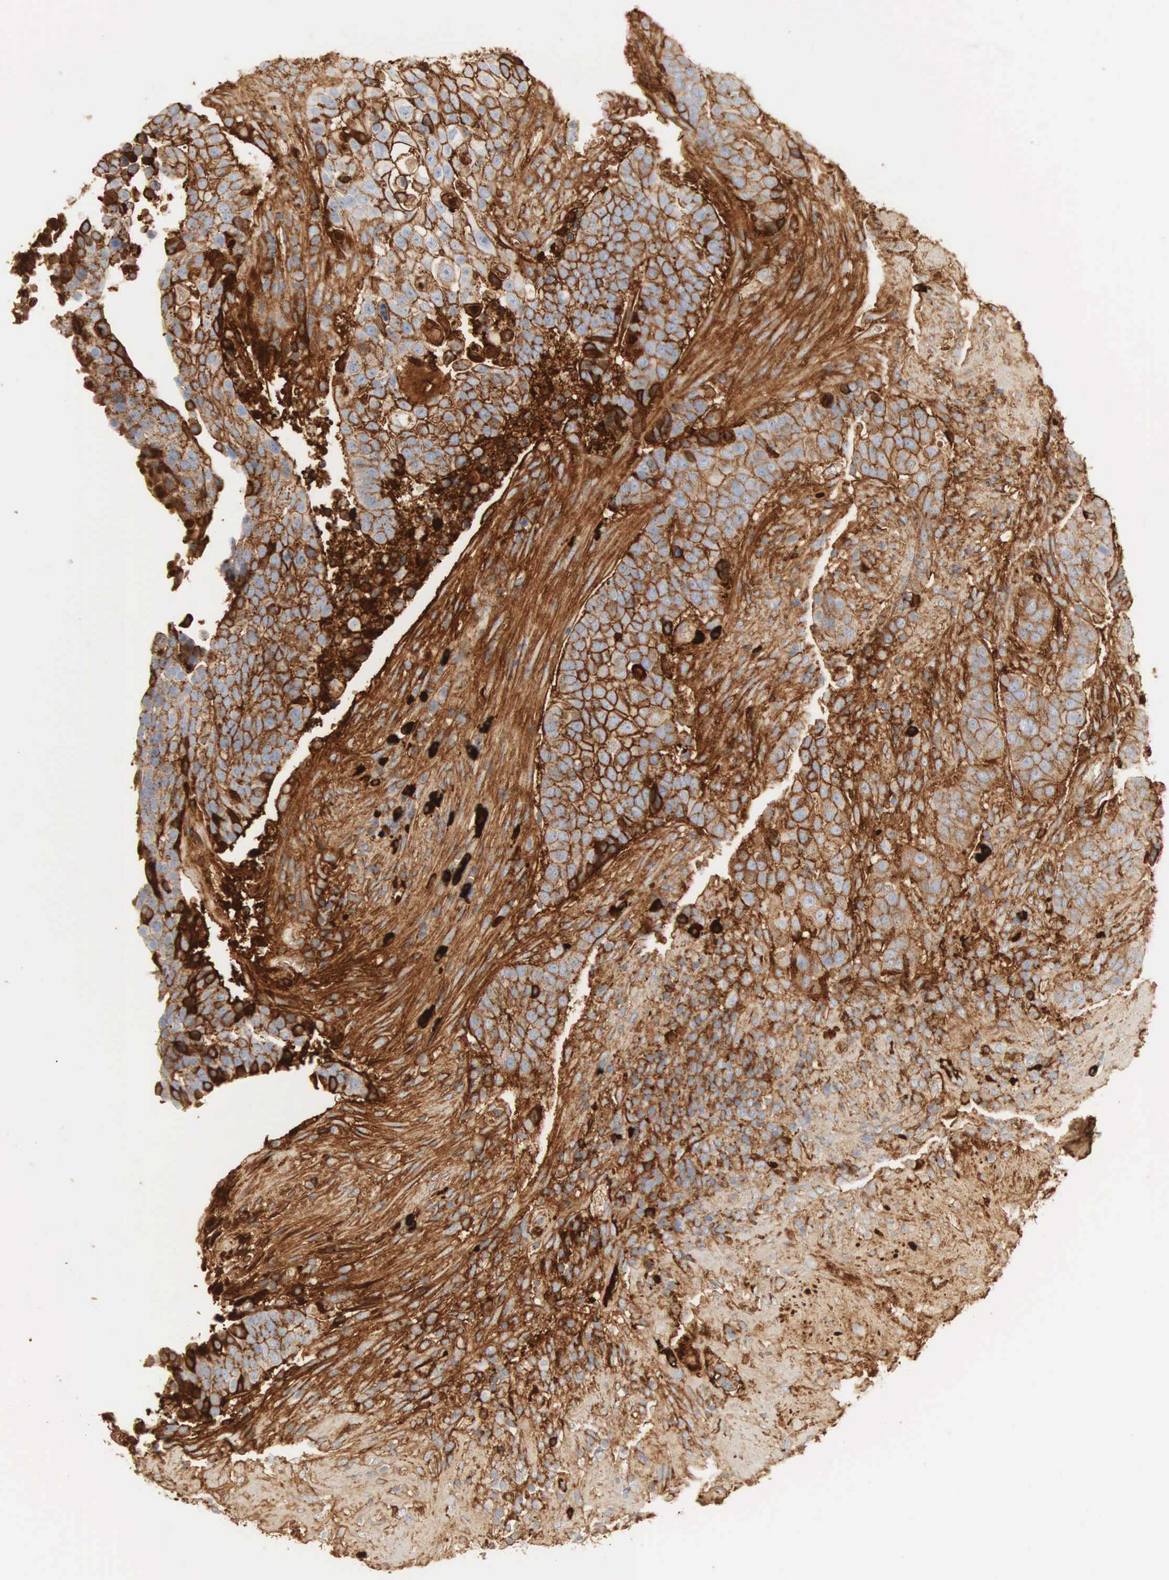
{"staining": {"intensity": "moderate", "quantity": "25%-75%", "location": "cytoplasmic/membranous"}, "tissue": "urothelial cancer", "cell_type": "Tumor cells", "image_type": "cancer", "snomed": [{"axis": "morphology", "description": "Urothelial carcinoma, High grade"}, {"axis": "topography", "description": "Urinary bladder"}], "caption": "Approximately 25%-75% of tumor cells in urothelial carcinoma (high-grade) demonstrate moderate cytoplasmic/membranous protein staining as visualized by brown immunohistochemical staining.", "gene": "IGLC3", "patient": {"sex": "male", "age": 74}}